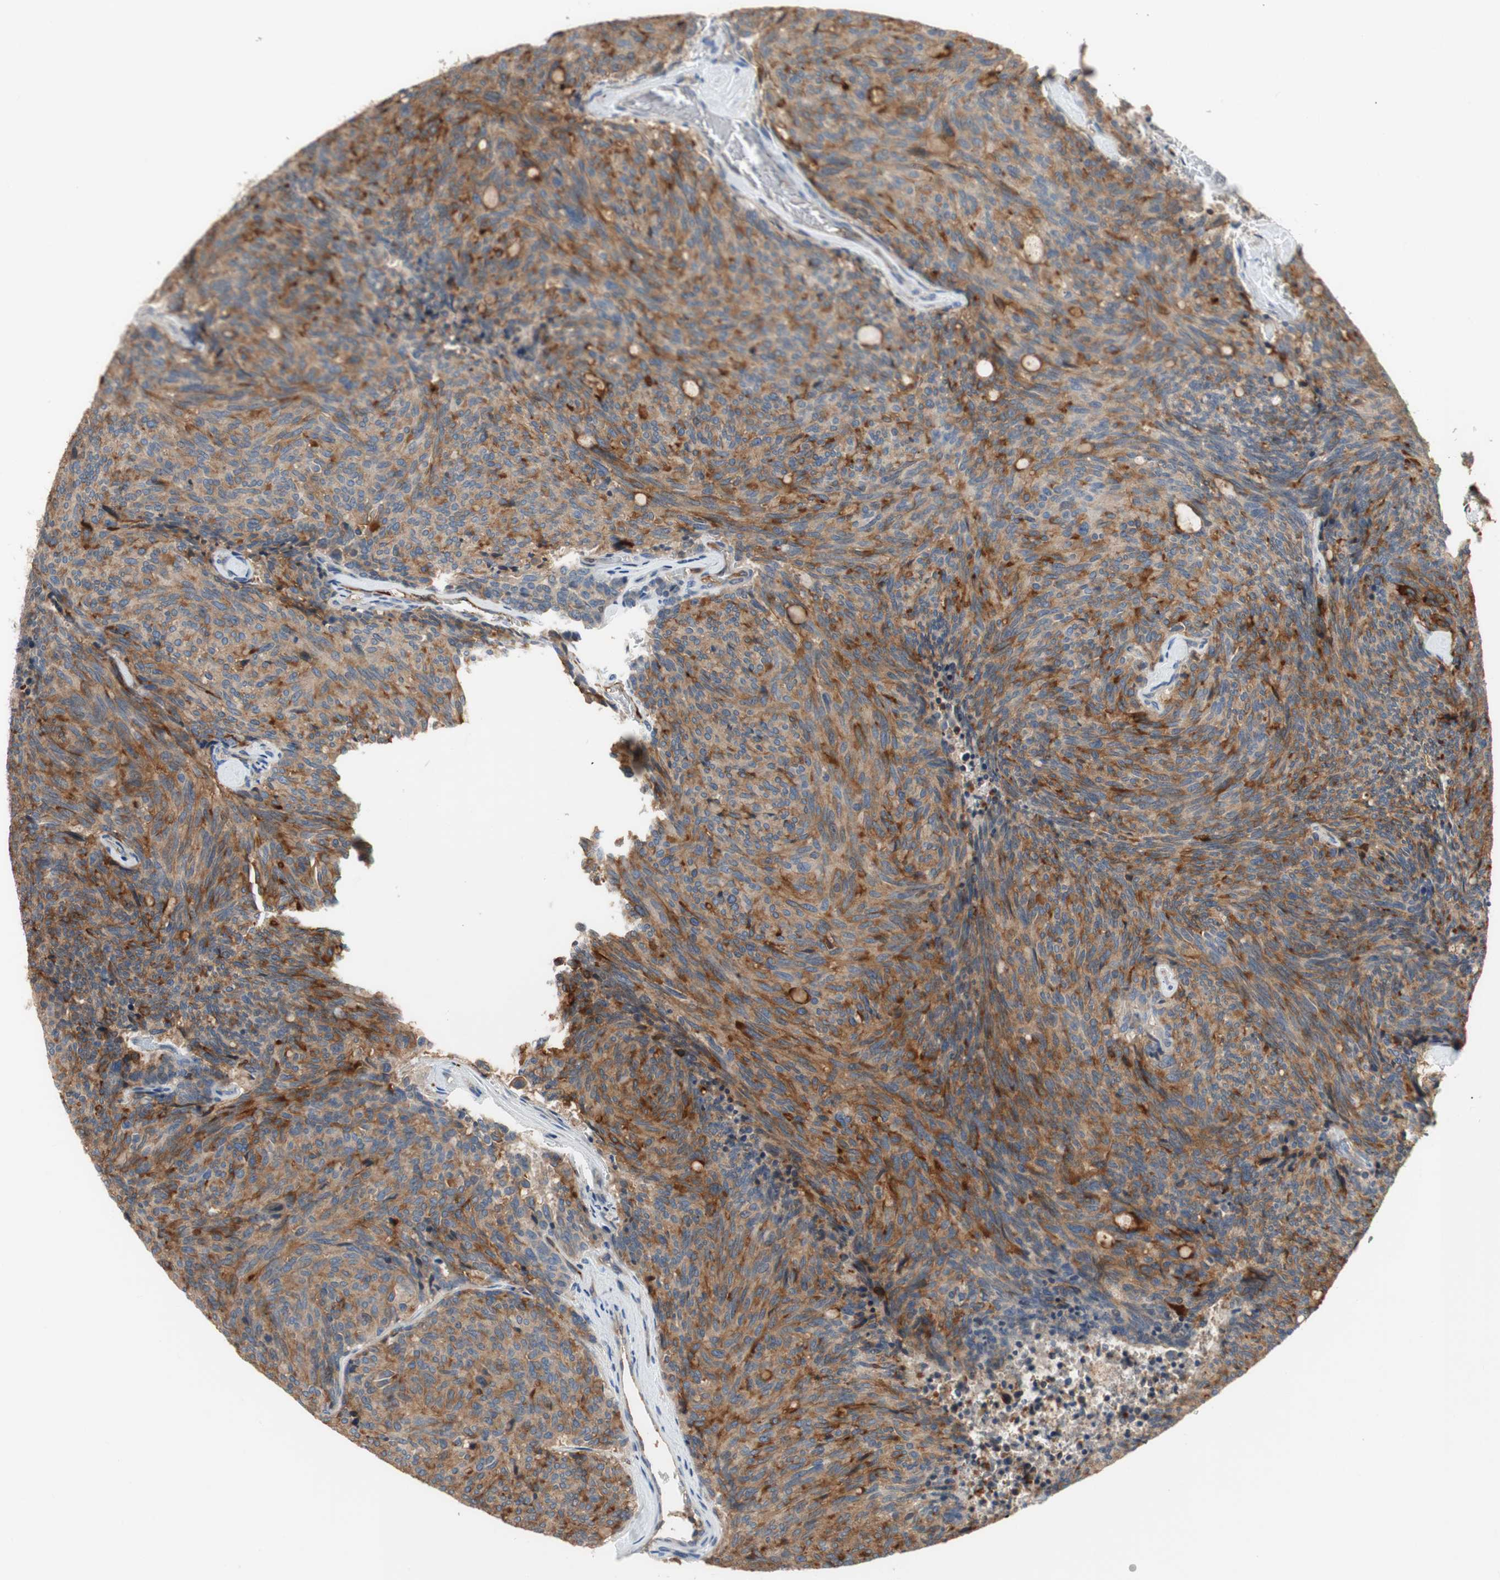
{"staining": {"intensity": "moderate", "quantity": ">75%", "location": "cytoplasmic/membranous"}, "tissue": "carcinoid", "cell_type": "Tumor cells", "image_type": "cancer", "snomed": [{"axis": "morphology", "description": "Carcinoid, malignant, NOS"}, {"axis": "topography", "description": "Pancreas"}], "caption": "Protein staining exhibits moderate cytoplasmic/membranous positivity in approximately >75% of tumor cells in carcinoid.", "gene": "ALPL", "patient": {"sex": "female", "age": 54}}